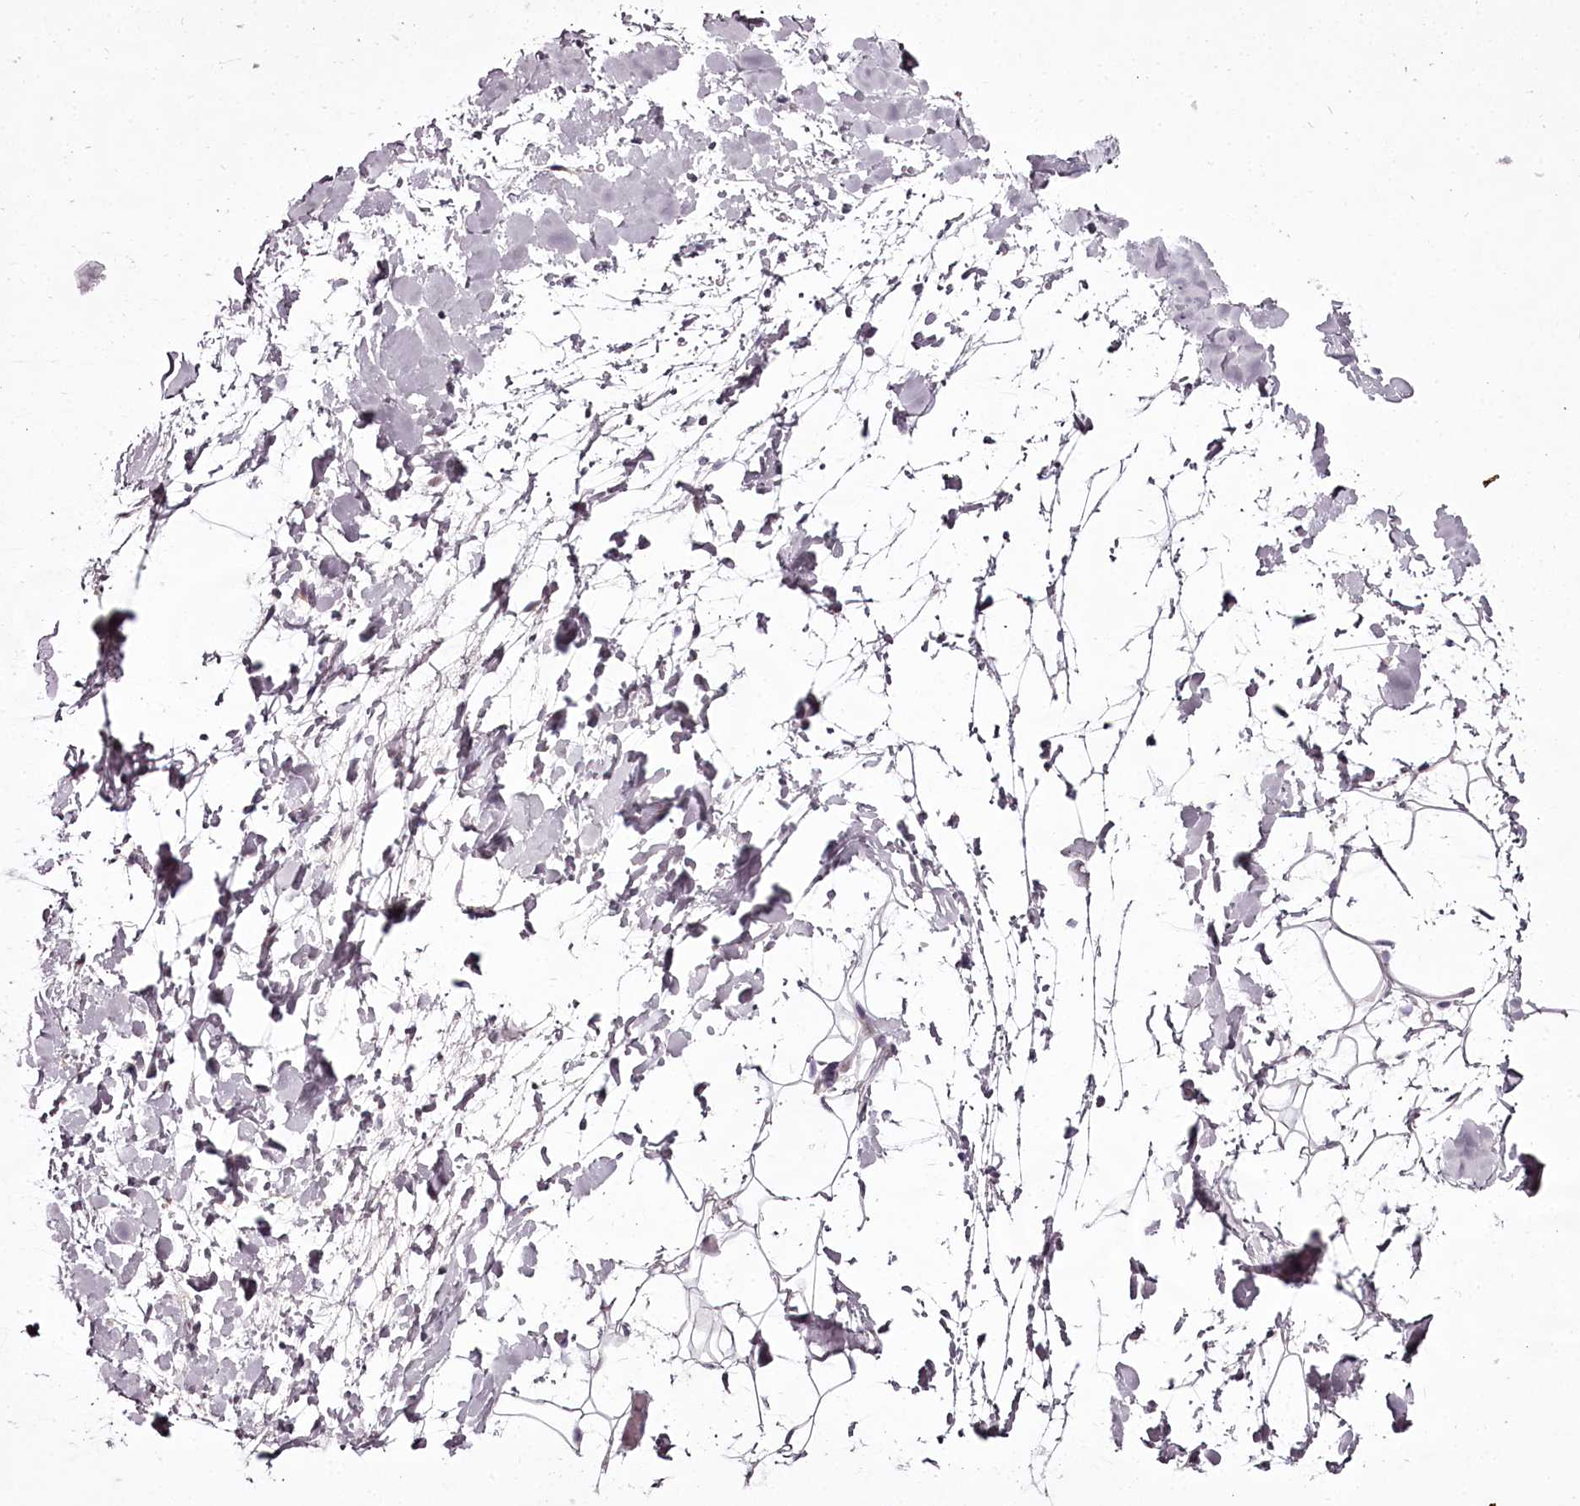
{"staining": {"intensity": "negative", "quantity": "none", "location": "none"}, "tissue": "adipose tissue", "cell_type": "Adipocytes", "image_type": "normal", "snomed": [{"axis": "morphology", "description": "Normal tissue, NOS"}, {"axis": "topography", "description": "Breast"}], "caption": "Immunohistochemical staining of normal adipose tissue demonstrates no significant positivity in adipocytes. (DAB (3,3'-diaminobenzidine) immunohistochemistry, high magnification).", "gene": "C1orf56", "patient": {"sex": "female", "age": 26}}